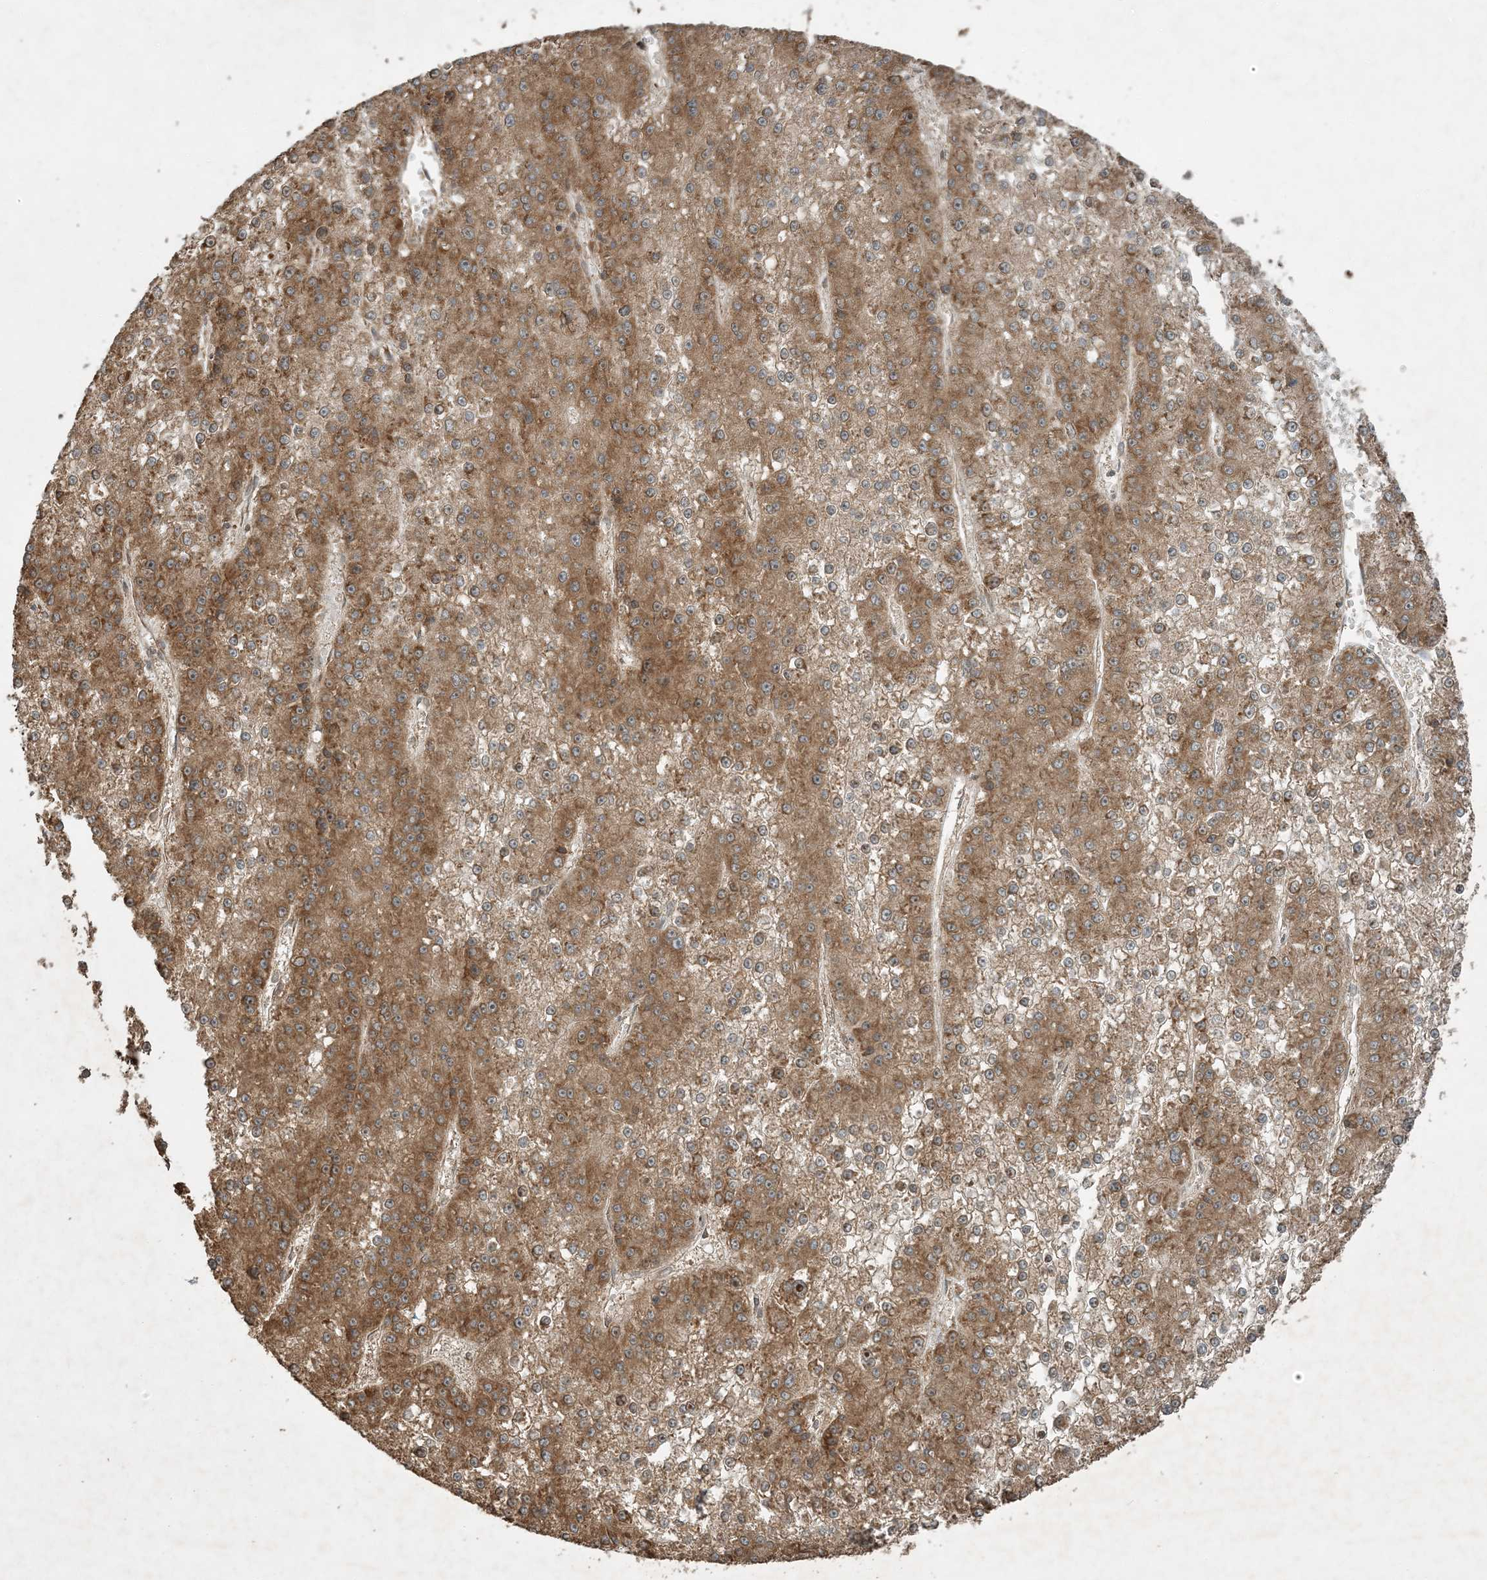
{"staining": {"intensity": "moderate", "quantity": ">75%", "location": "cytoplasmic/membranous"}, "tissue": "liver cancer", "cell_type": "Tumor cells", "image_type": "cancer", "snomed": [{"axis": "morphology", "description": "Carcinoma, Hepatocellular, NOS"}, {"axis": "topography", "description": "Liver"}], "caption": "Immunohistochemistry micrograph of neoplastic tissue: human liver cancer (hepatocellular carcinoma) stained using immunohistochemistry (IHC) shows medium levels of moderate protein expression localized specifically in the cytoplasmic/membranous of tumor cells, appearing as a cytoplasmic/membranous brown color.", "gene": "COMMD8", "patient": {"sex": "female", "age": 73}}